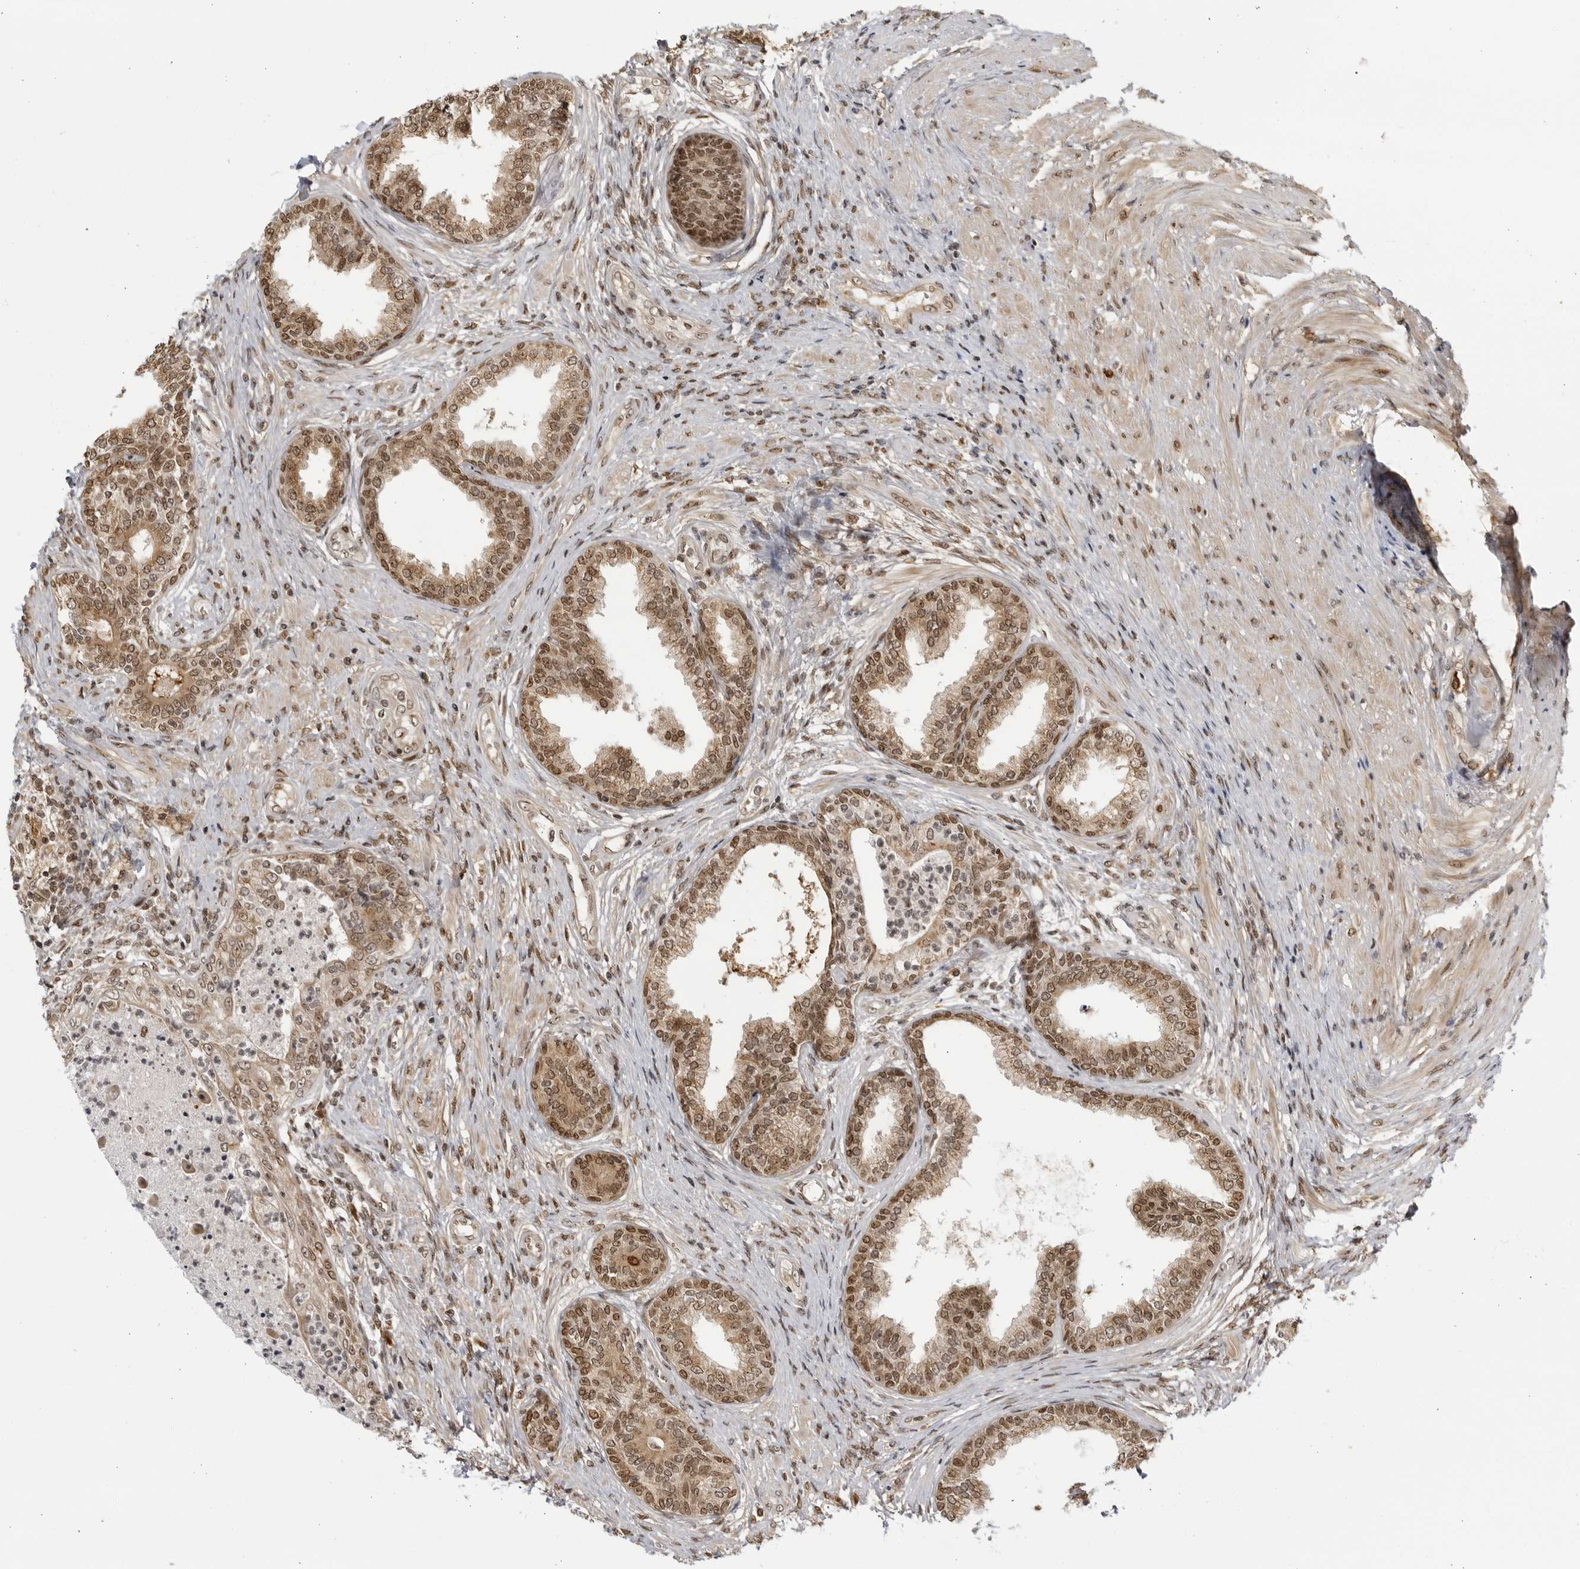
{"staining": {"intensity": "moderate", "quantity": ">75%", "location": "cytoplasmic/membranous,nuclear"}, "tissue": "prostate", "cell_type": "Glandular cells", "image_type": "normal", "snomed": [{"axis": "morphology", "description": "Normal tissue, NOS"}, {"axis": "topography", "description": "Prostate"}], "caption": "Protein analysis of normal prostate shows moderate cytoplasmic/membranous,nuclear expression in approximately >75% of glandular cells.", "gene": "RASGEF1C", "patient": {"sex": "male", "age": 76}}